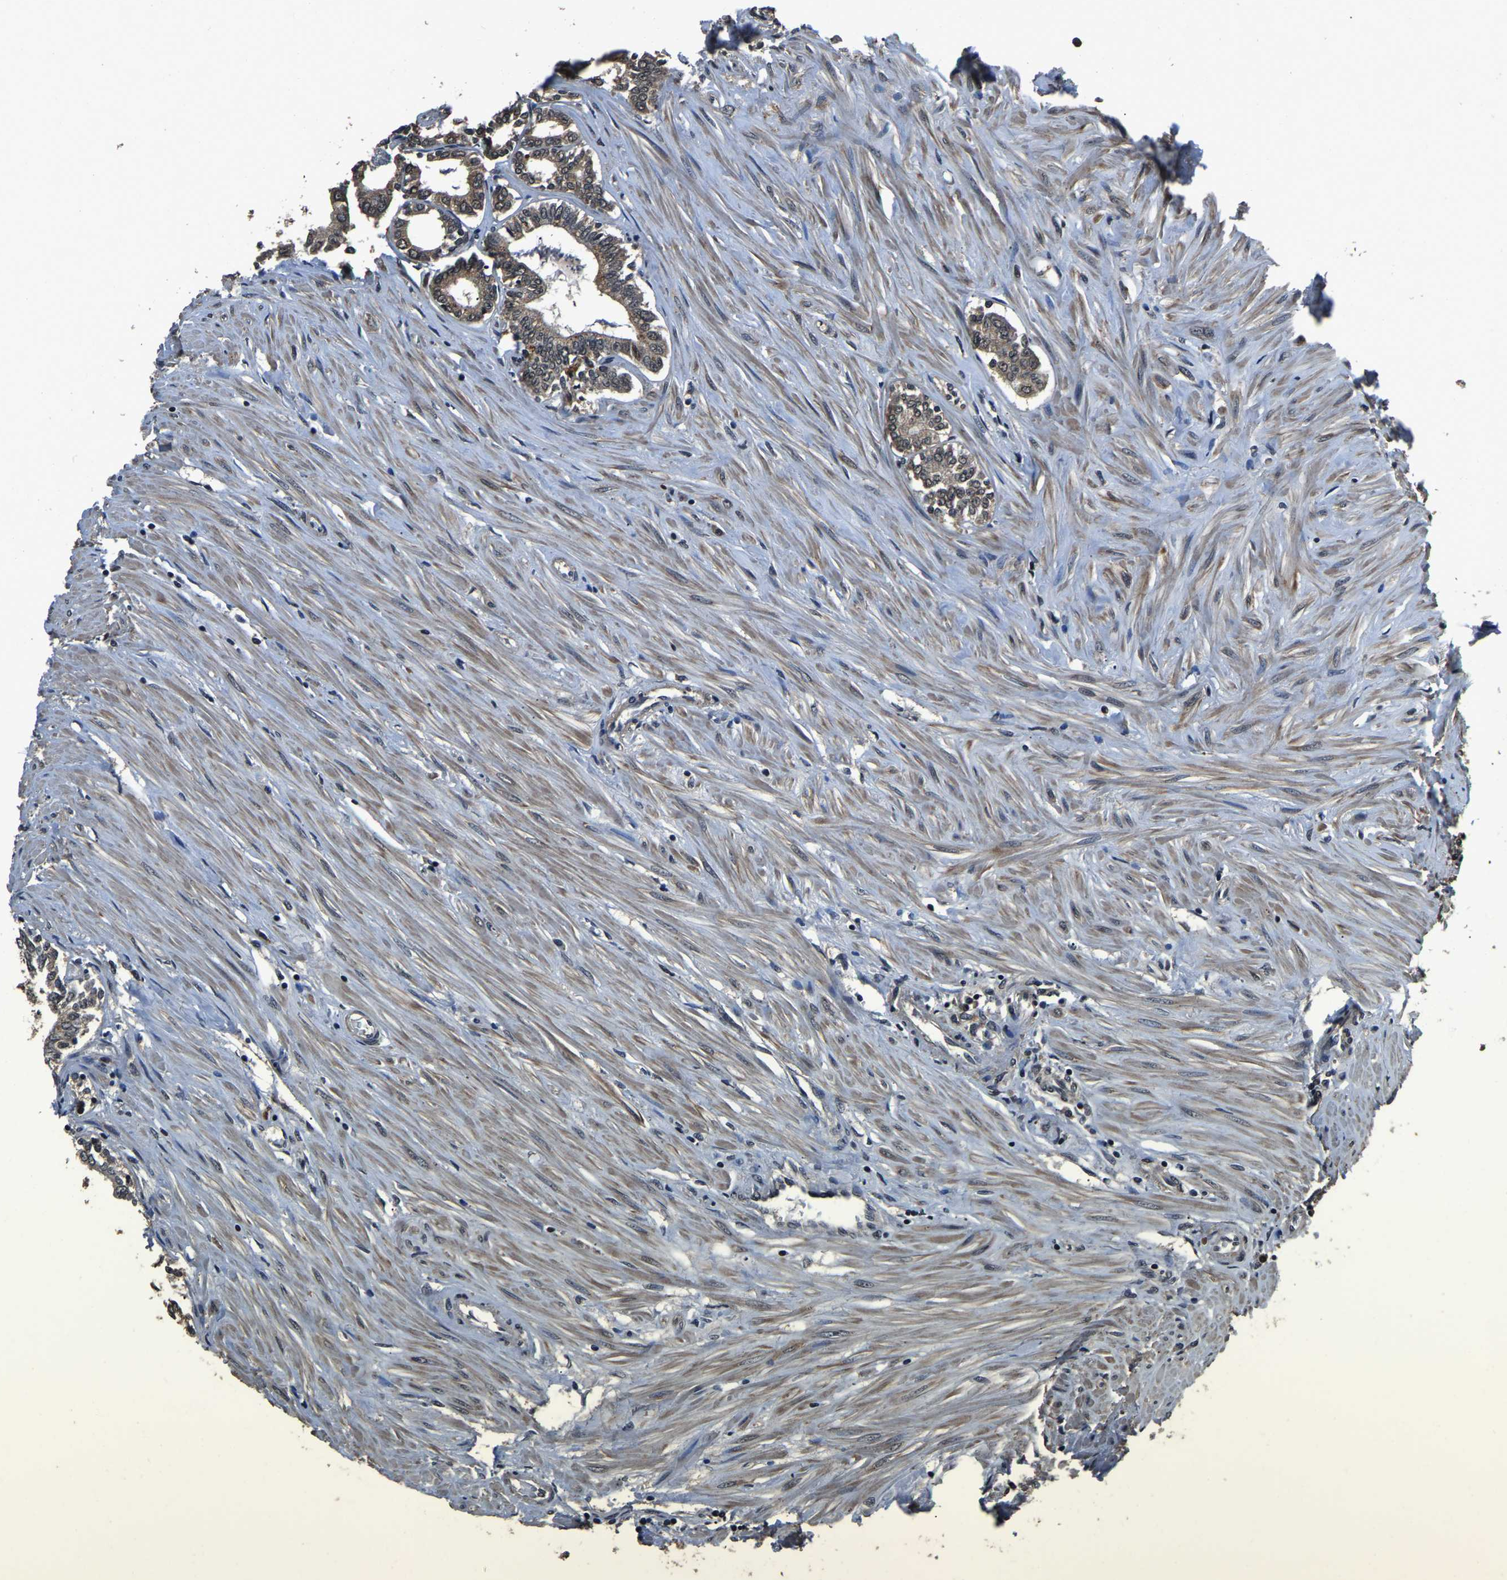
{"staining": {"intensity": "moderate", "quantity": "25%-75%", "location": "cytoplasmic/membranous"}, "tissue": "seminal vesicle", "cell_type": "Glandular cells", "image_type": "normal", "snomed": [{"axis": "morphology", "description": "Normal tissue, NOS"}, {"axis": "morphology", "description": "Adenocarcinoma, High grade"}, {"axis": "topography", "description": "Prostate"}, {"axis": "topography", "description": "Seminal veicle"}], "caption": "This is a histology image of immunohistochemistry (IHC) staining of unremarkable seminal vesicle, which shows moderate positivity in the cytoplasmic/membranous of glandular cells.", "gene": "ANKIB1", "patient": {"sex": "male", "age": 55}}